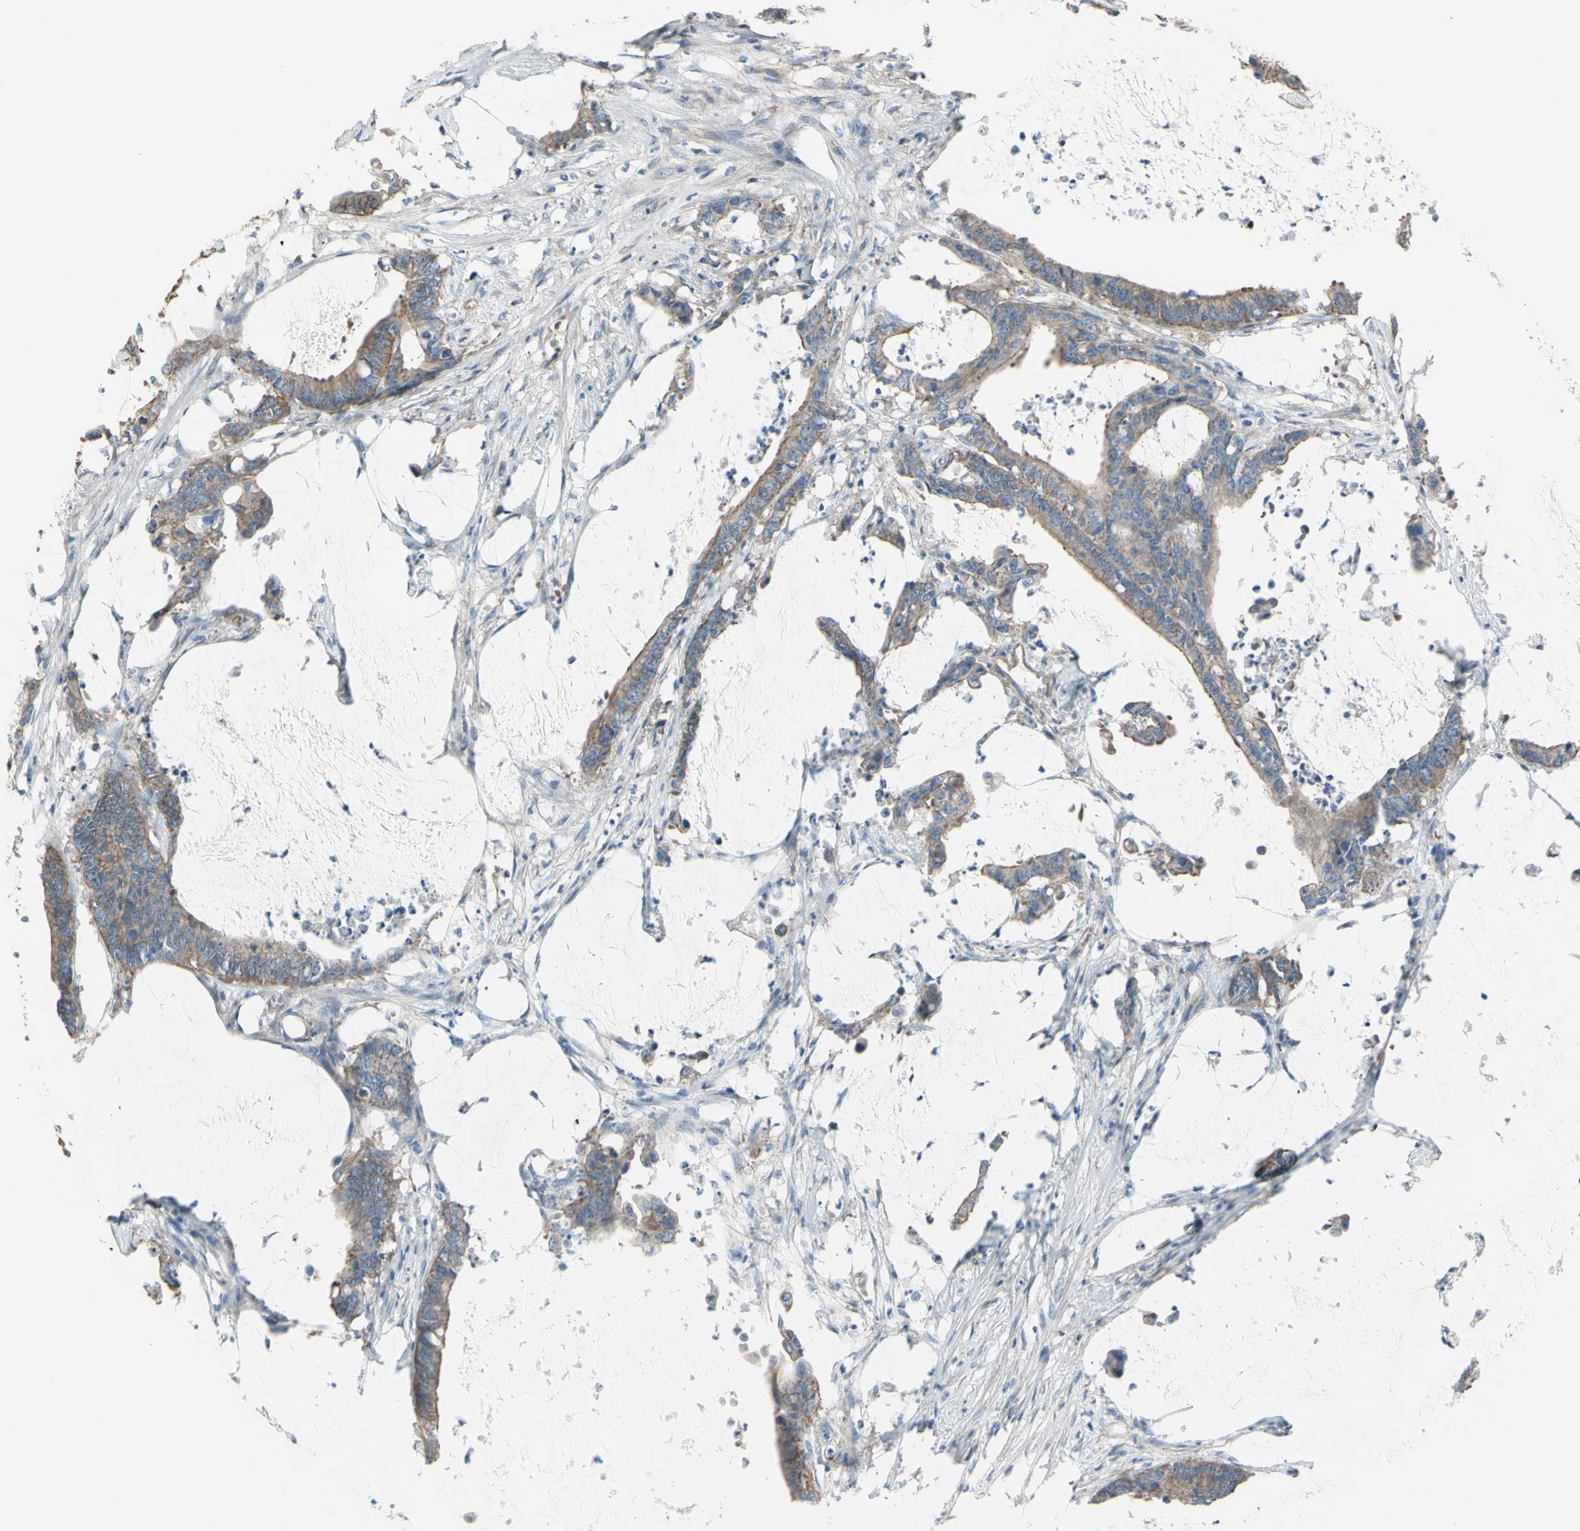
{"staining": {"intensity": "weak", "quantity": ">75%", "location": "cytoplasmic/membranous"}, "tissue": "colorectal cancer", "cell_type": "Tumor cells", "image_type": "cancer", "snomed": [{"axis": "morphology", "description": "Adenocarcinoma, NOS"}, {"axis": "topography", "description": "Rectum"}], "caption": "Weak cytoplasmic/membranous positivity is appreciated in approximately >75% of tumor cells in colorectal cancer (adenocarcinoma).", "gene": "ADD1", "patient": {"sex": "female", "age": 66}}